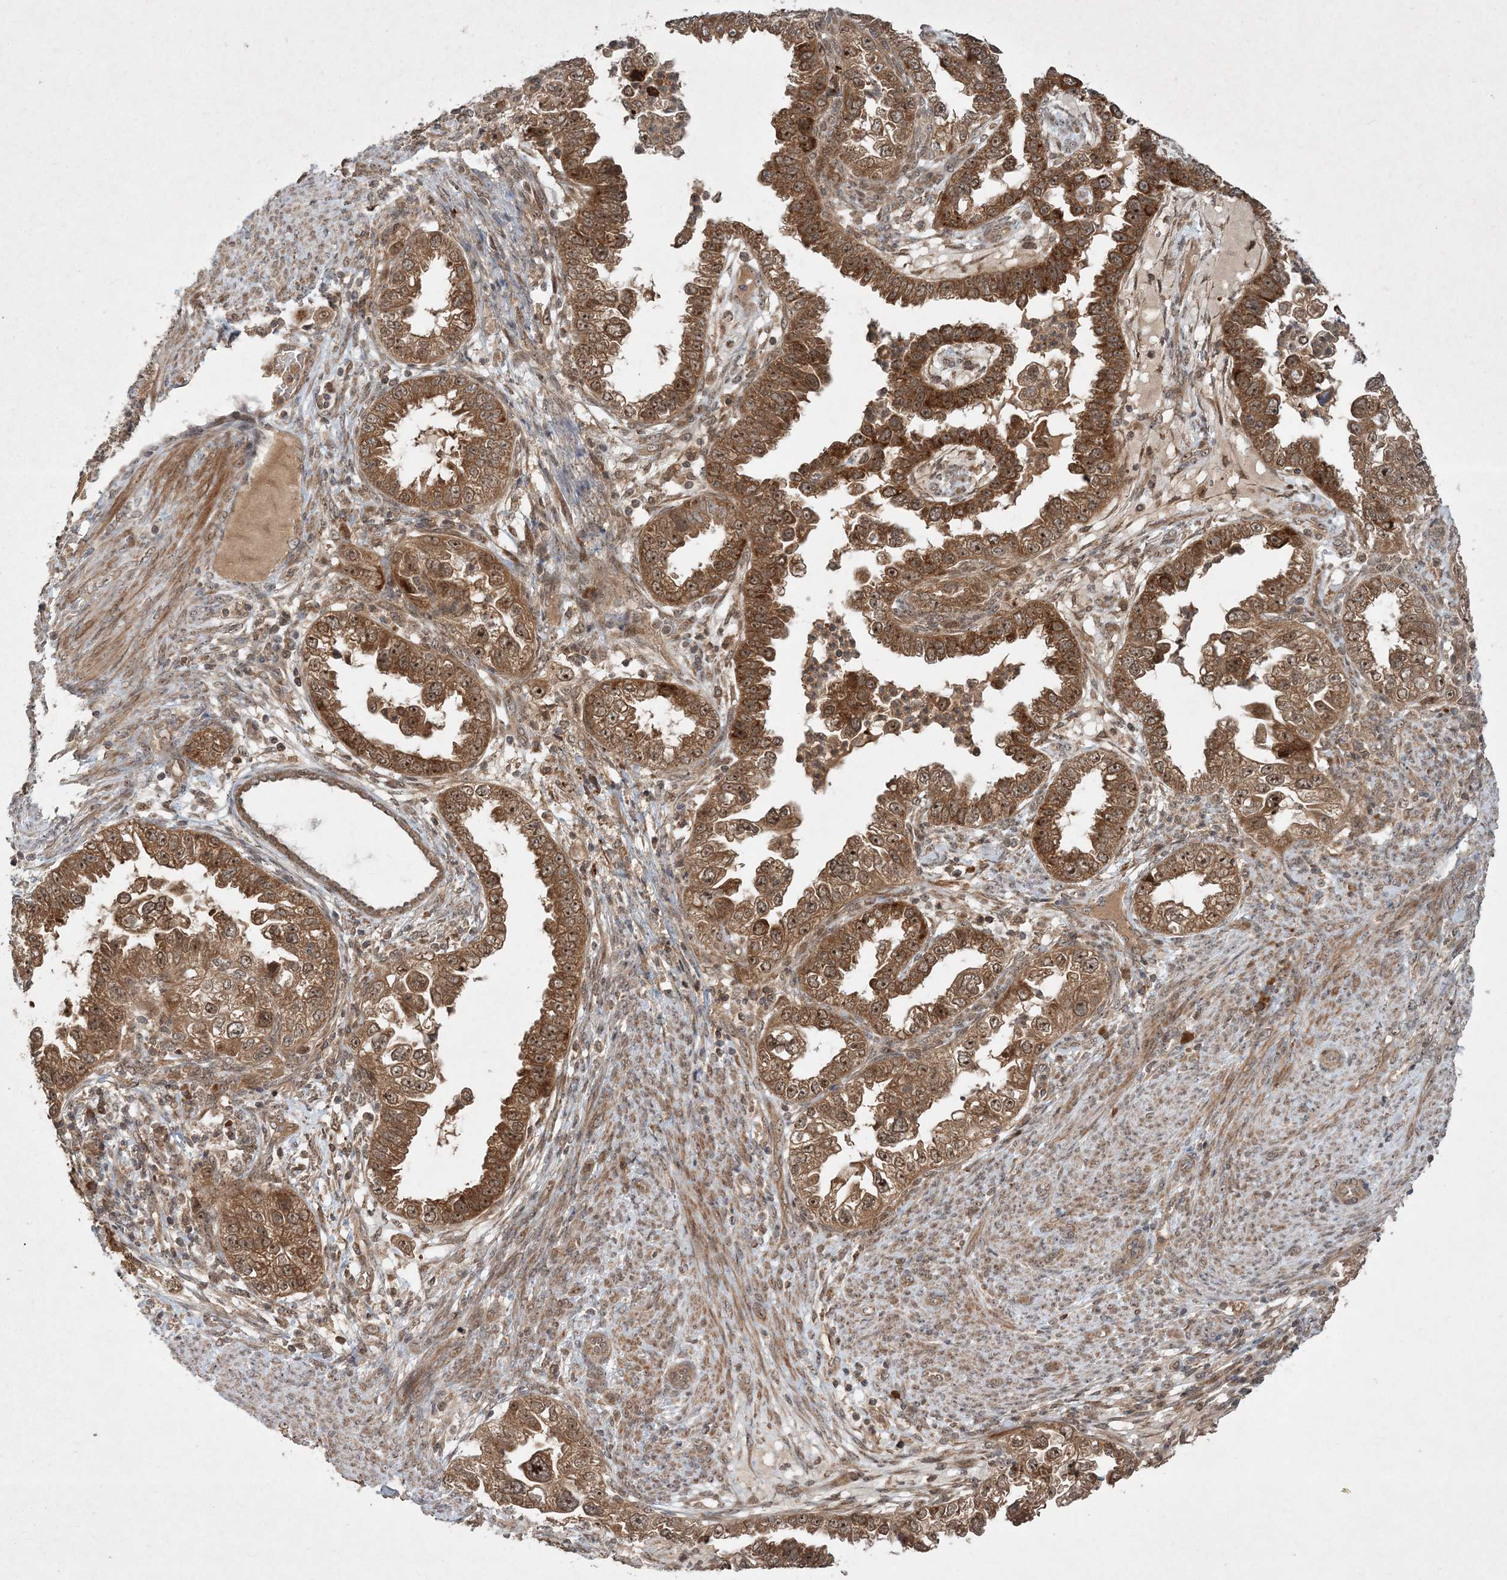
{"staining": {"intensity": "moderate", "quantity": ">75%", "location": "cytoplasmic/membranous,nuclear"}, "tissue": "endometrial cancer", "cell_type": "Tumor cells", "image_type": "cancer", "snomed": [{"axis": "morphology", "description": "Adenocarcinoma, NOS"}, {"axis": "topography", "description": "Endometrium"}], "caption": "Immunohistochemistry (IHC) staining of endometrial adenocarcinoma, which demonstrates medium levels of moderate cytoplasmic/membranous and nuclear staining in approximately >75% of tumor cells indicating moderate cytoplasmic/membranous and nuclear protein staining. The staining was performed using DAB (3,3'-diaminobenzidine) (brown) for protein detection and nuclei were counterstained in hematoxylin (blue).", "gene": "UBR3", "patient": {"sex": "female", "age": 85}}